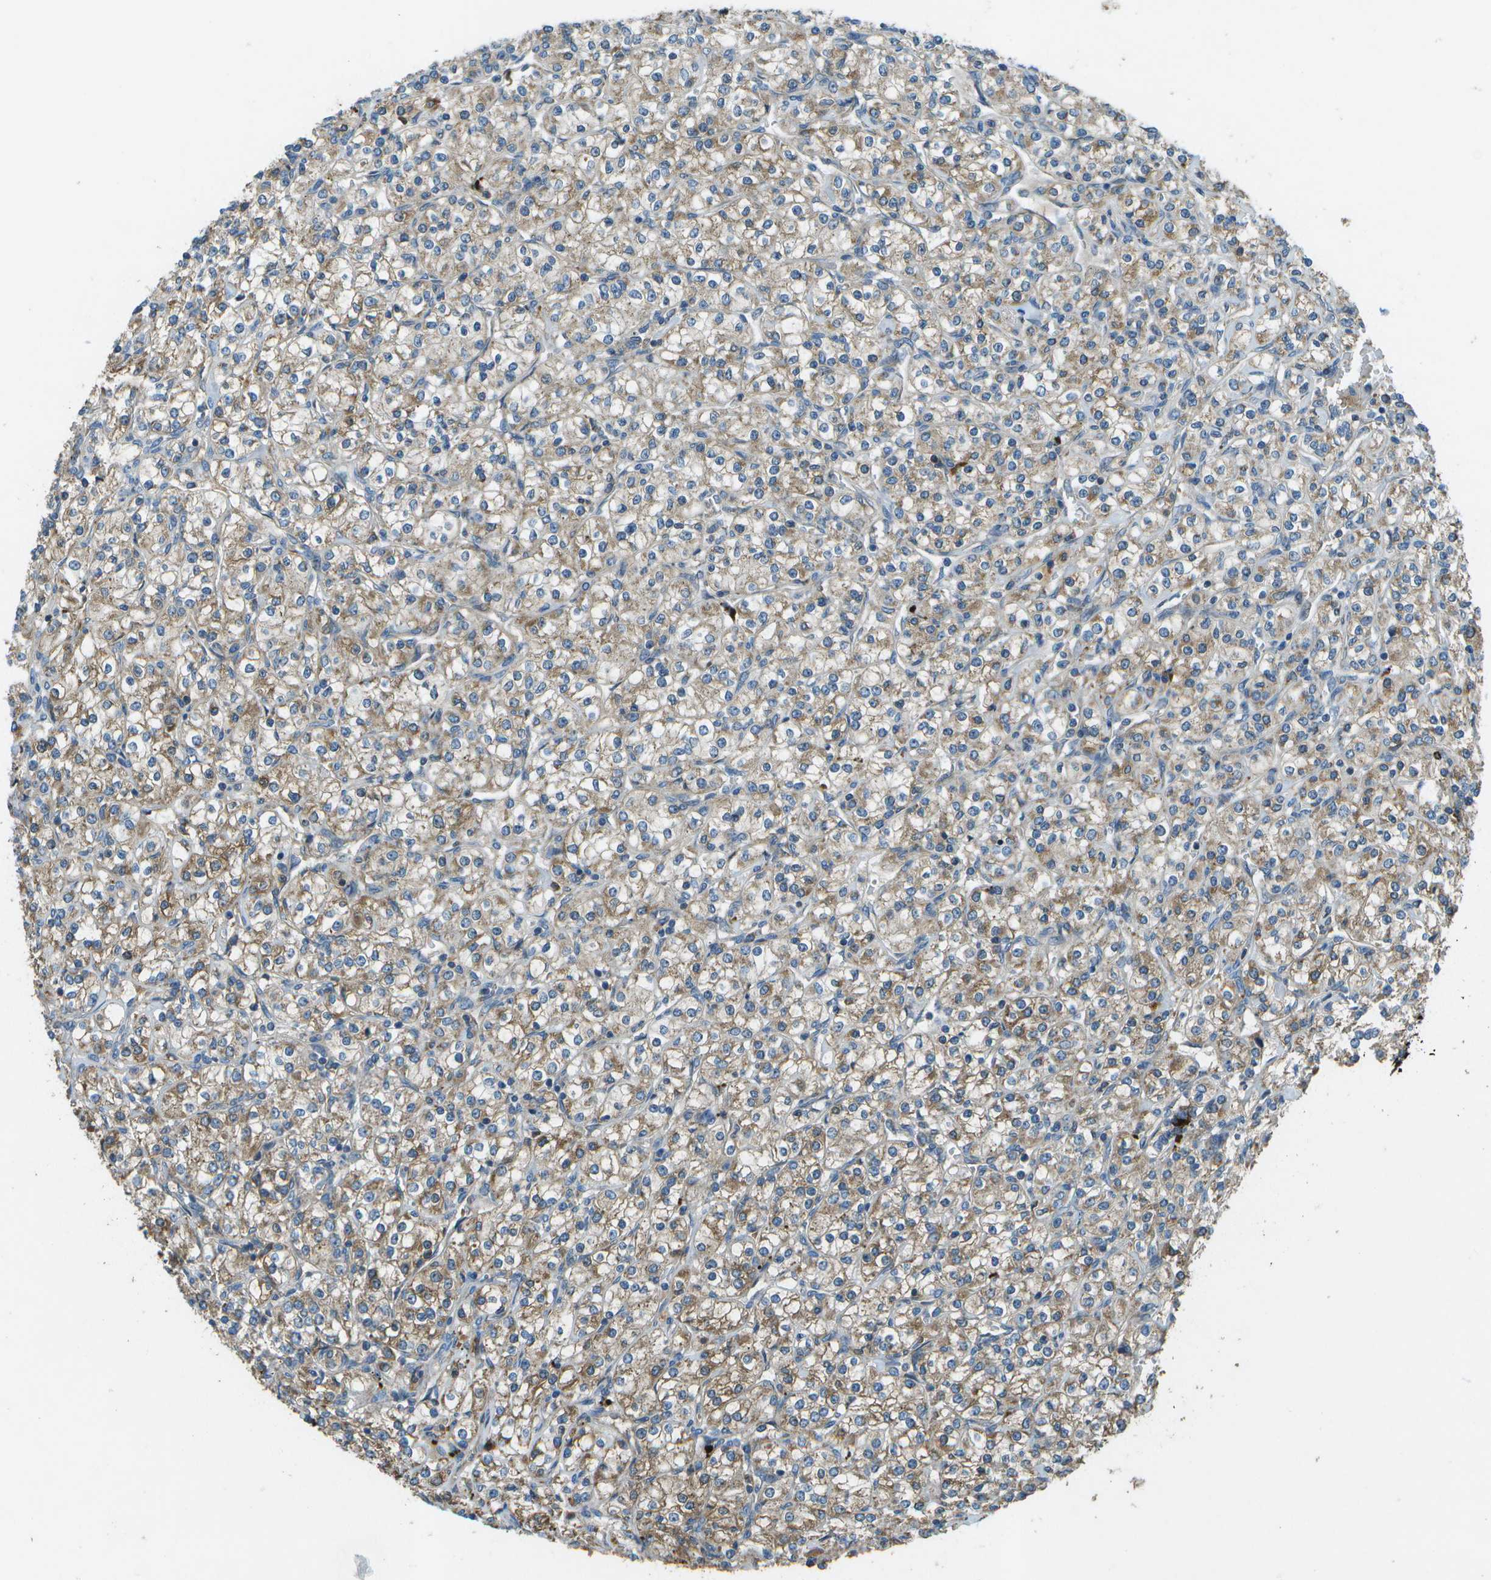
{"staining": {"intensity": "moderate", "quantity": "25%-75%", "location": "cytoplasmic/membranous"}, "tissue": "renal cancer", "cell_type": "Tumor cells", "image_type": "cancer", "snomed": [{"axis": "morphology", "description": "Adenocarcinoma, NOS"}, {"axis": "topography", "description": "Kidney"}], "caption": "The immunohistochemical stain highlights moderate cytoplasmic/membranous positivity in tumor cells of renal adenocarcinoma tissue.", "gene": "PXYLP1", "patient": {"sex": "male", "age": 77}}